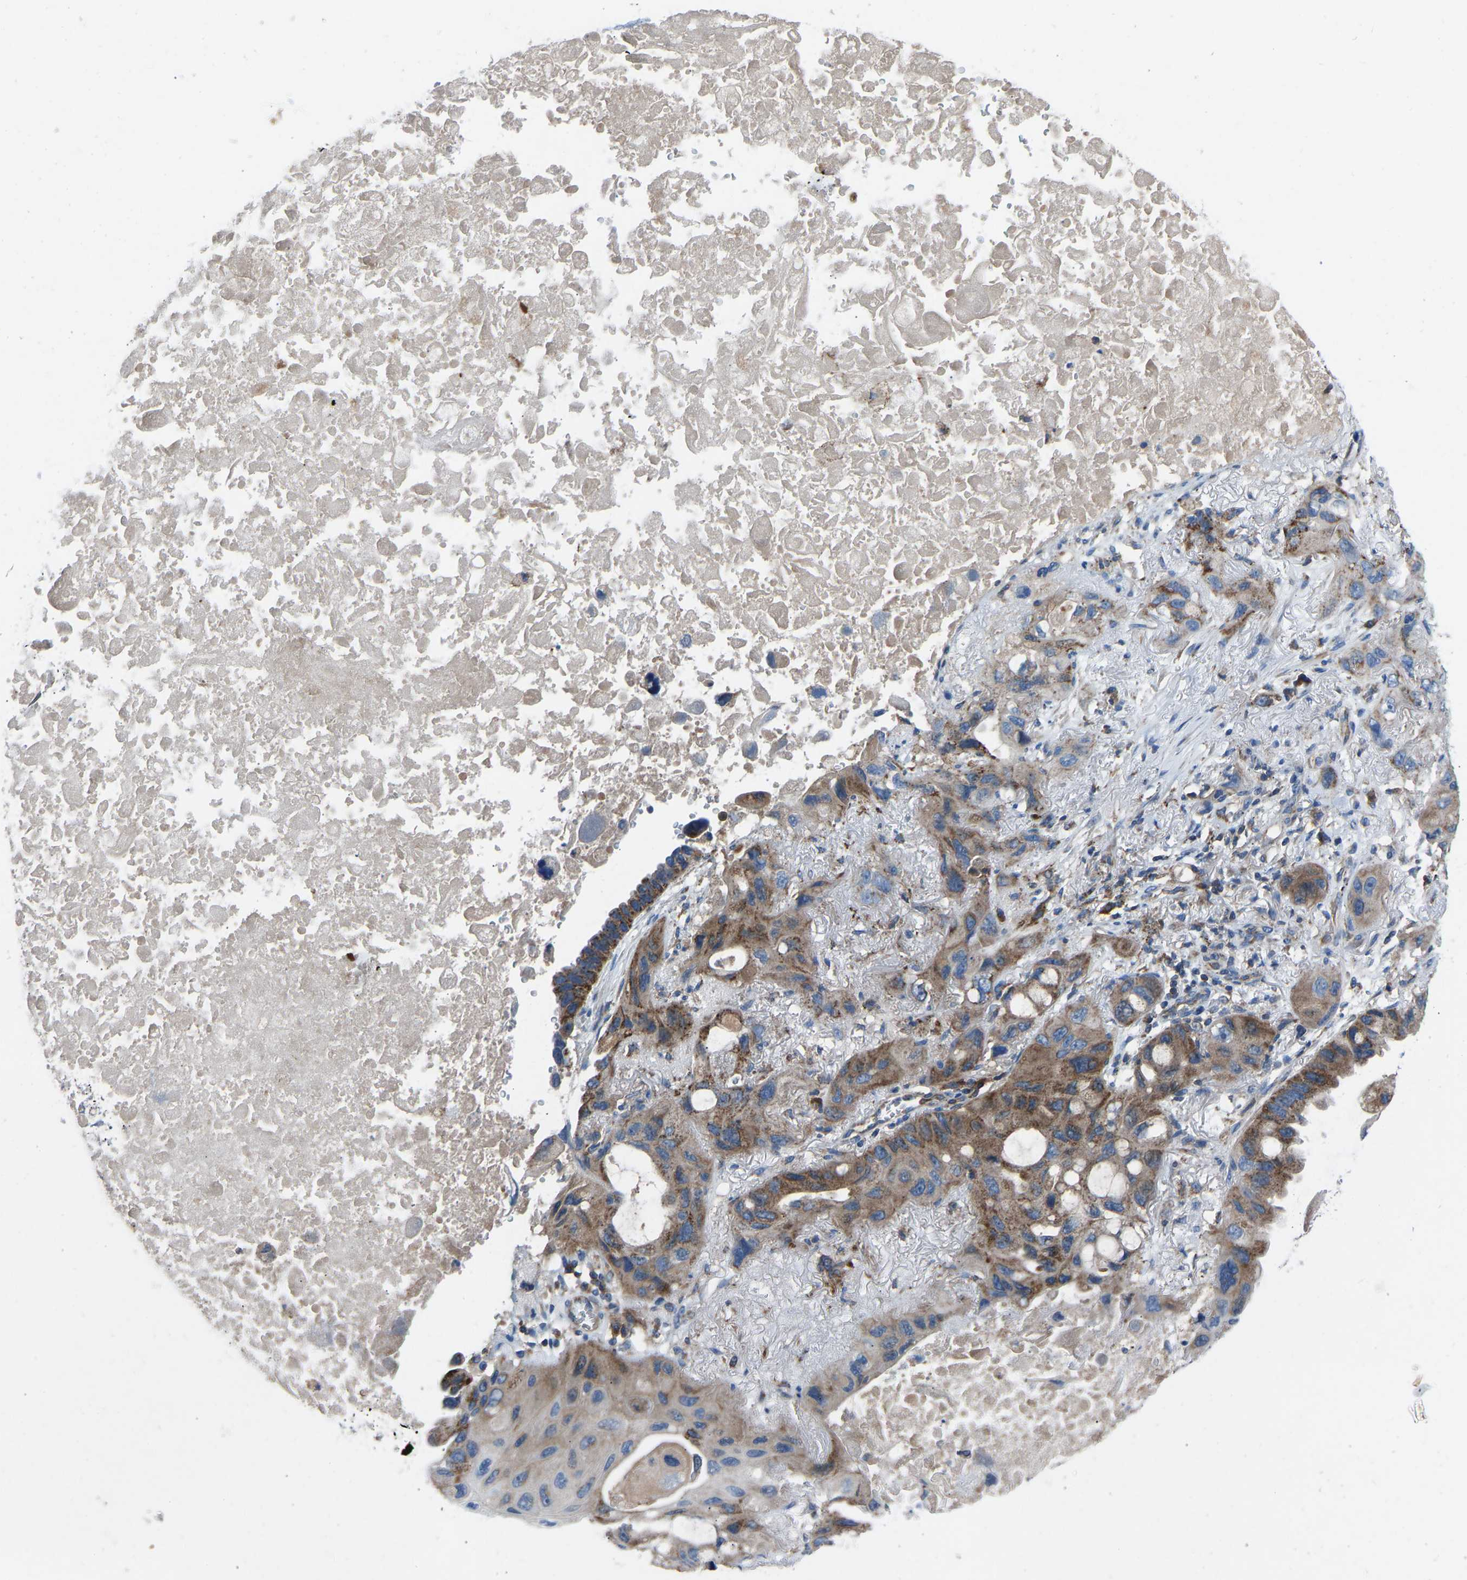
{"staining": {"intensity": "moderate", "quantity": "25%-75%", "location": "cytoplasmic/membranous"}, "tissue": "lung cancer", "cell_type": "Tumor cells", "image_type": "cancer", "snomed": [{"axis": "morphology", "description": "Squamous cell carcinoma, NOS"}, {"axis": "topography", "description": "Lung"}], "caption": "The photomicrograph shows a brown stain indicating the presence of a protein in the cytoplasmic/membranous of tumor cells in lung cancer. (IHC, brightfield microscopy, high magnification).", "gene": "GRK6", "patient": {"sex": "female", "age": 73}}